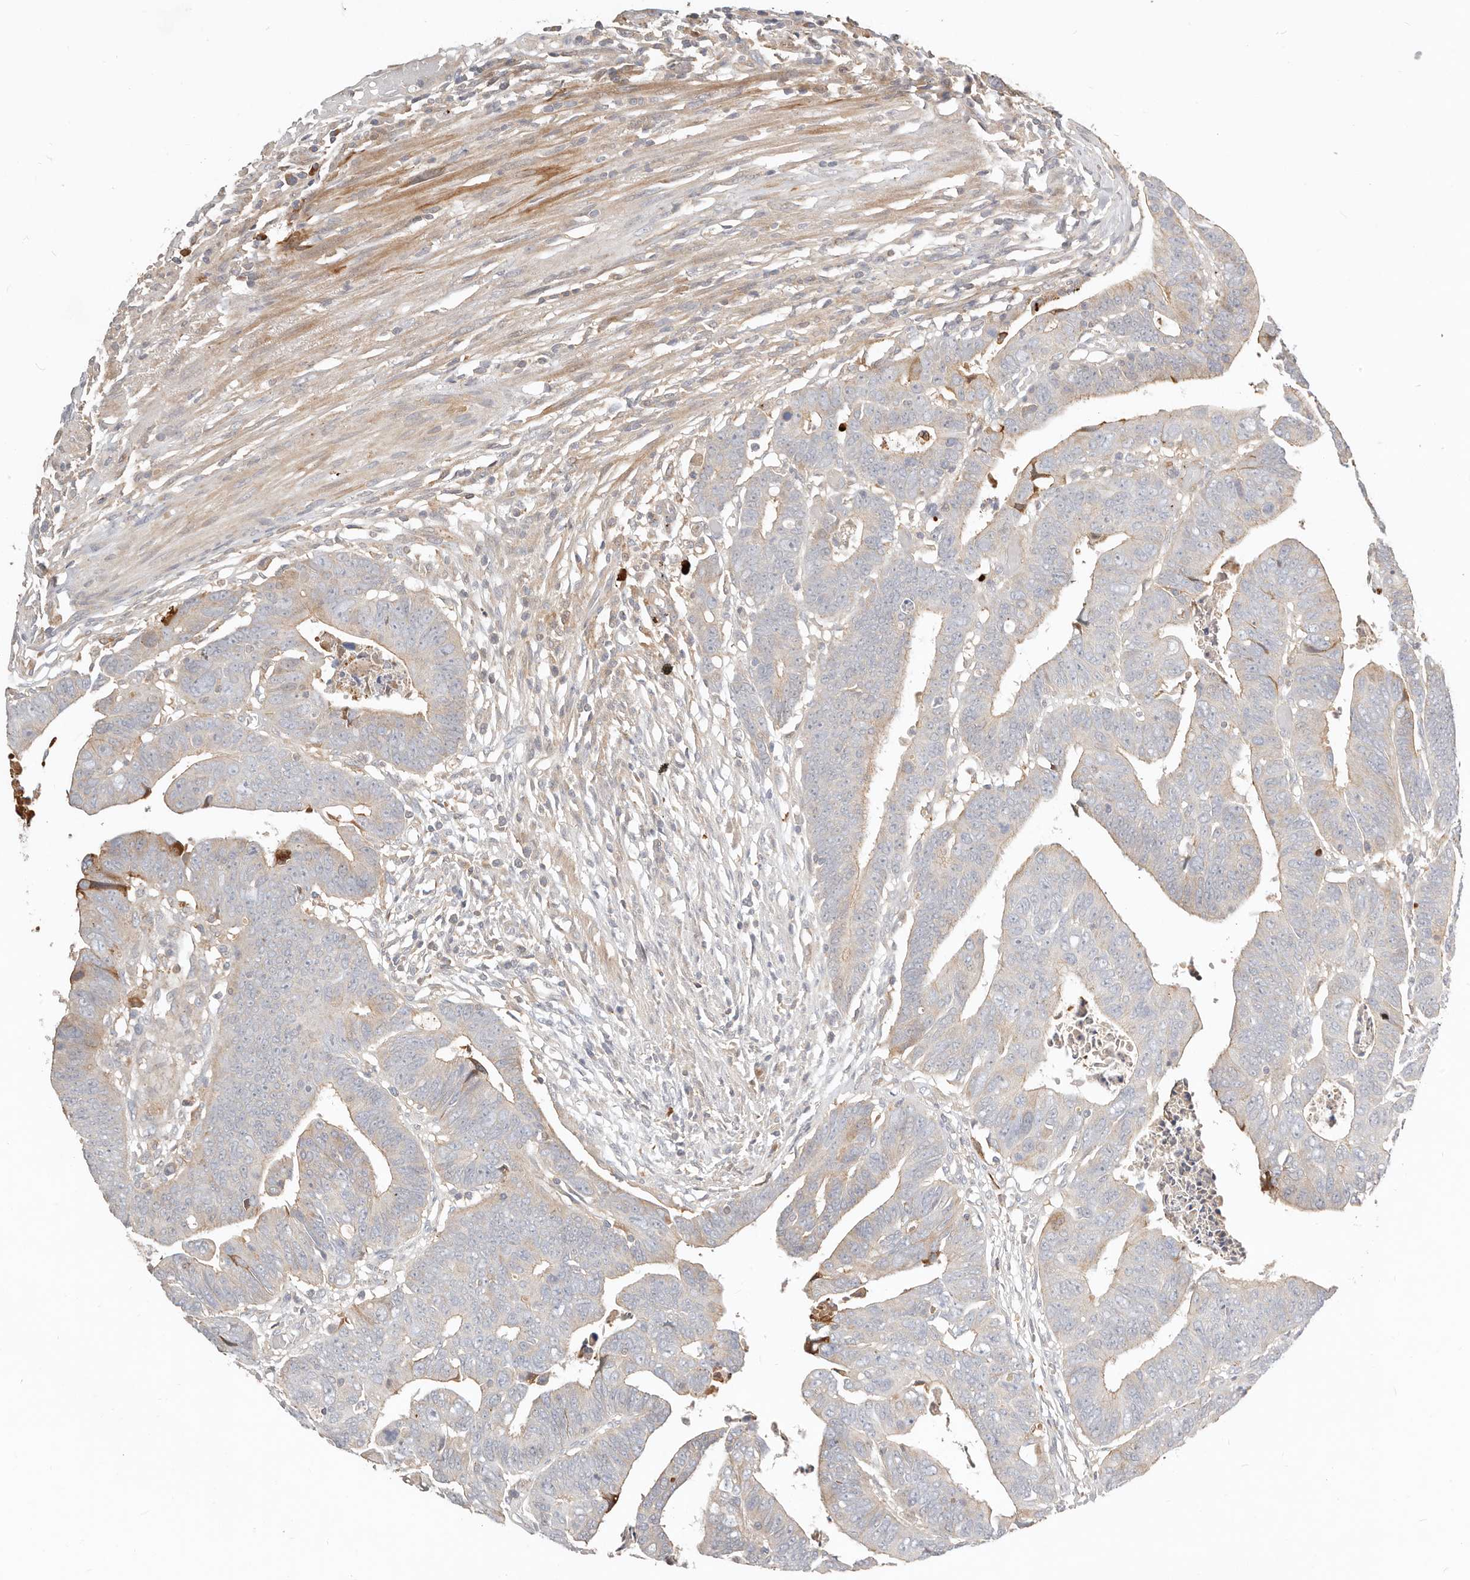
{"staining": {"intensity": "weak", "quantity": "<25%", "location": "cytoplasmic/membranous"}, "tissue": "colorectal cancer", "cell_type": "Tumor cells", "image_type": "cancer", "snomed": [{"axis": "morphology", "description": "Adenocarcinoma, NOS"}, {"axis": "topography", "description": "Rectum"}], "caption": "The image shows no staining of tumor cells in adenocarcinoma (colorectal). The staining was performed using DAB to visualize the protein expression in brown, while the nuclei were stained in blue with hematoxylin (Magnification: 20x).", "gene": "MTFR2", "patient": {"sex": "female", "age": 65}}